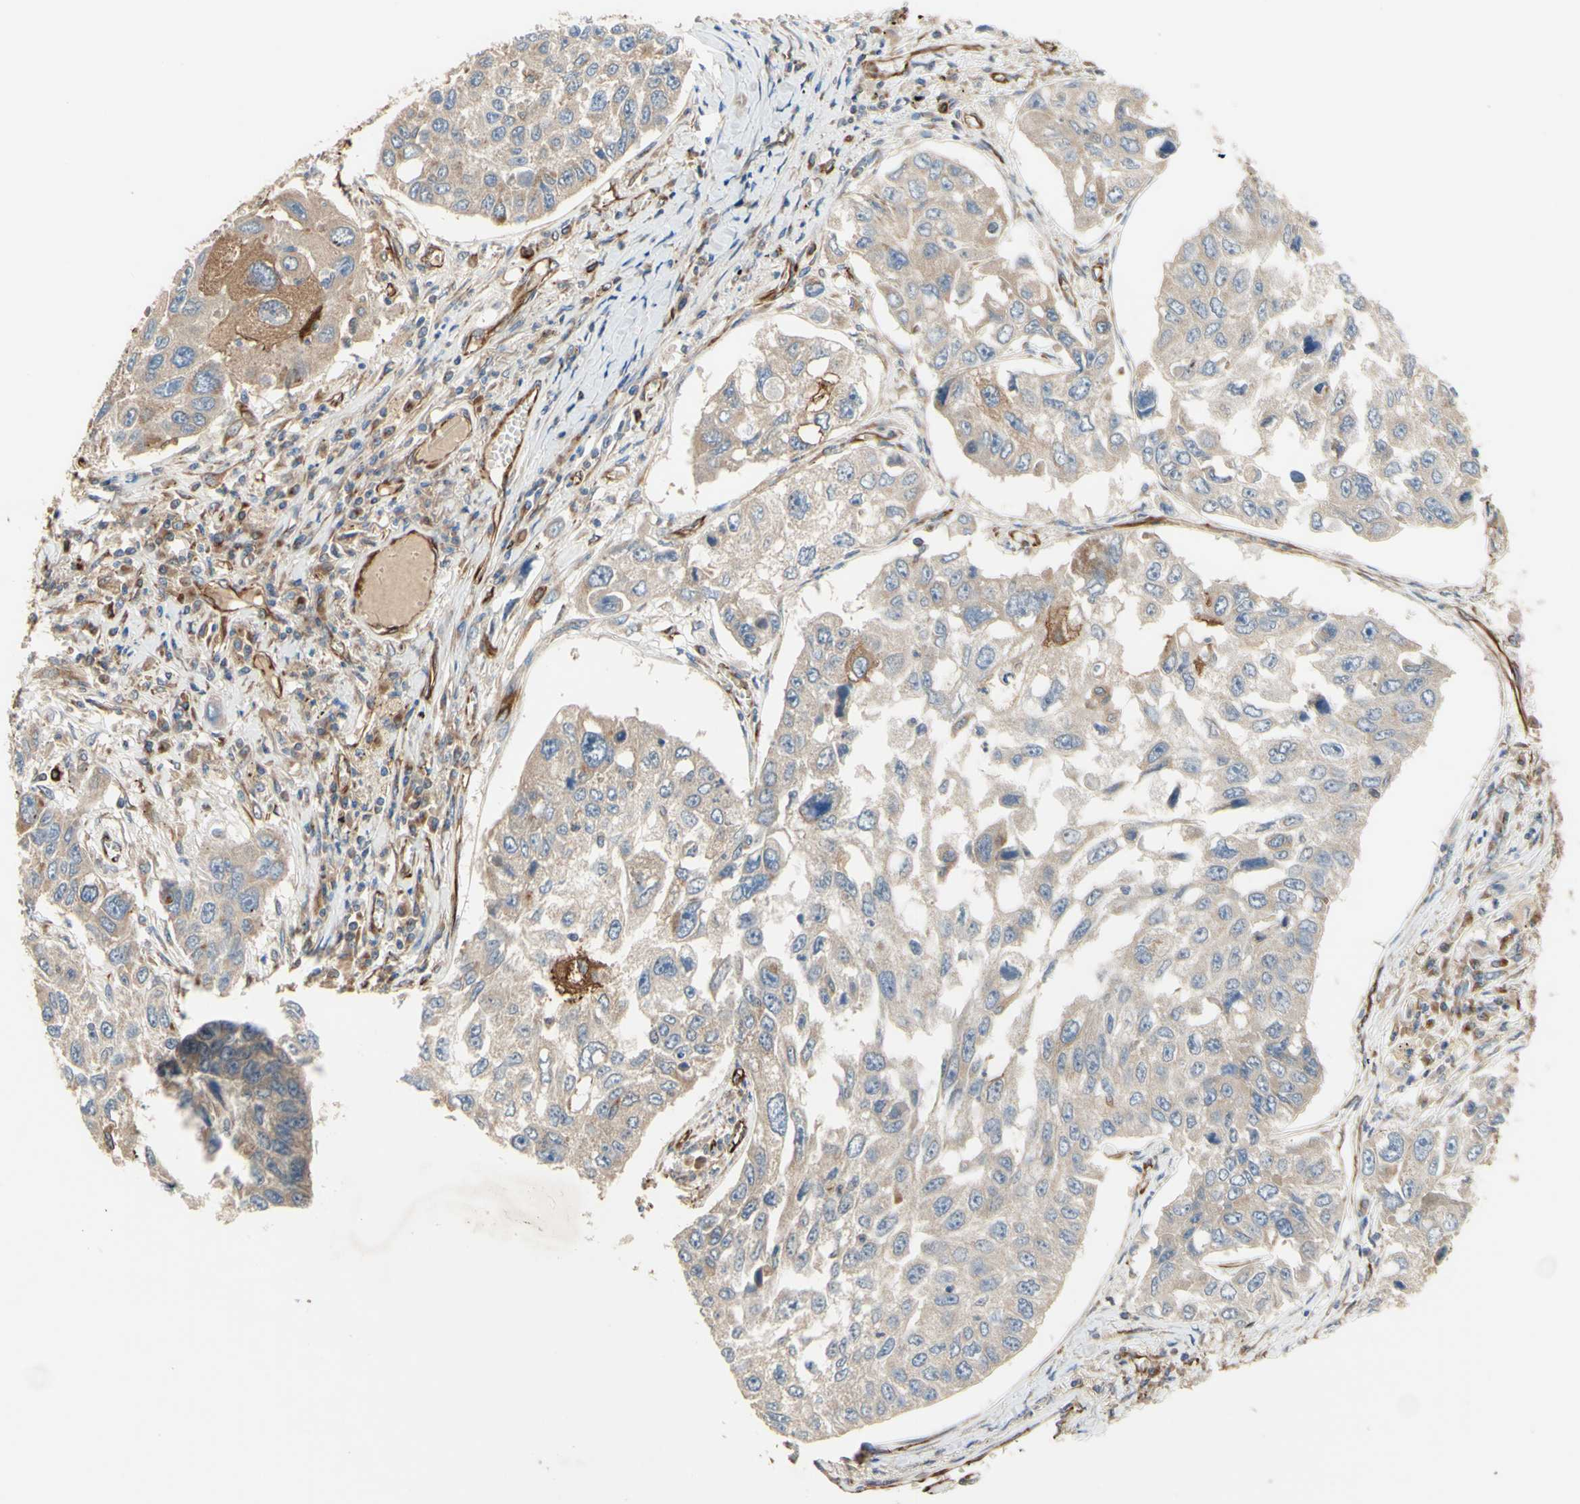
{"staining": {"intensity": "weak", "quantity": "<25%", "location": "cytoplasmic/membranous"}, "tissue": "lung cancer", "cell_type": "Tumor cells", "image_type": "cancer", "snomed": [{"axis": "morphology", "description": "Squamous cell carcinoma, NOS"}, {"axis": "topography", "description": "Lung"}], "caption": "Tumor cells are negative for protein expression in human squamous cell carcinoma (lung). (DAB immunohistochemistry, high magnification).", "gene": "TRAF2", "patient": {"sex": "male", "age": 71}}